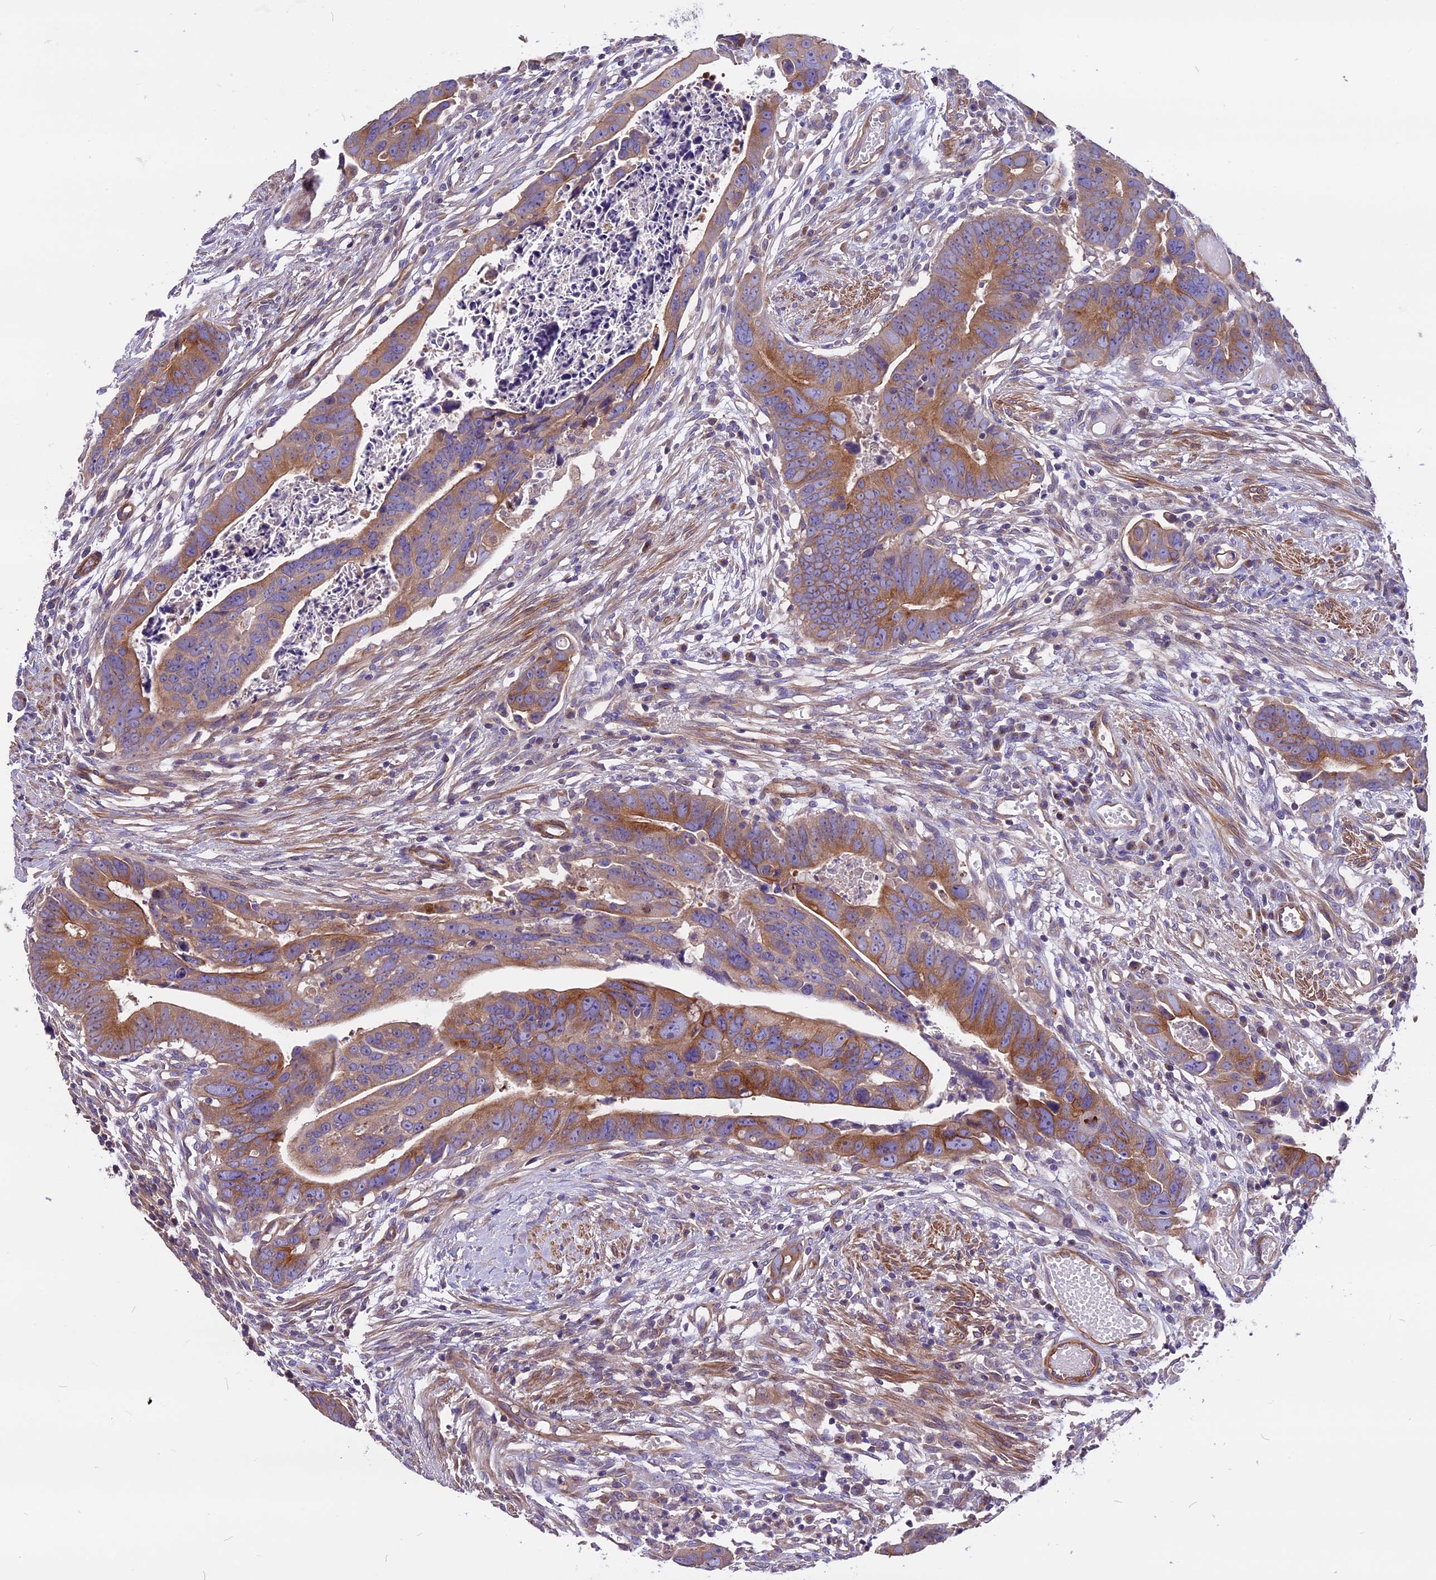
{"staining": {"intensity": "moderate", "quantity": ">75%", "location": "cytoplasmic/membranous"}, "tissue": "colorectal cancer", "cell_type": "Tumor cells", "image_type": "cancer", "snomed": [{"axis": "morphology", "description": "Adenocarcinoma, NOS"}, {"axis": "topography", "description": "Rectum"}], "caption": "Human colorectal cancer (adenocarcinoma) stained for a protein (brown) exhibits moderate cytoplasmic/membranous positive positivity in approximately >75% of tumor cells.", "gene": "ANO3", "patient": {"sex": "female", "age": 65}}